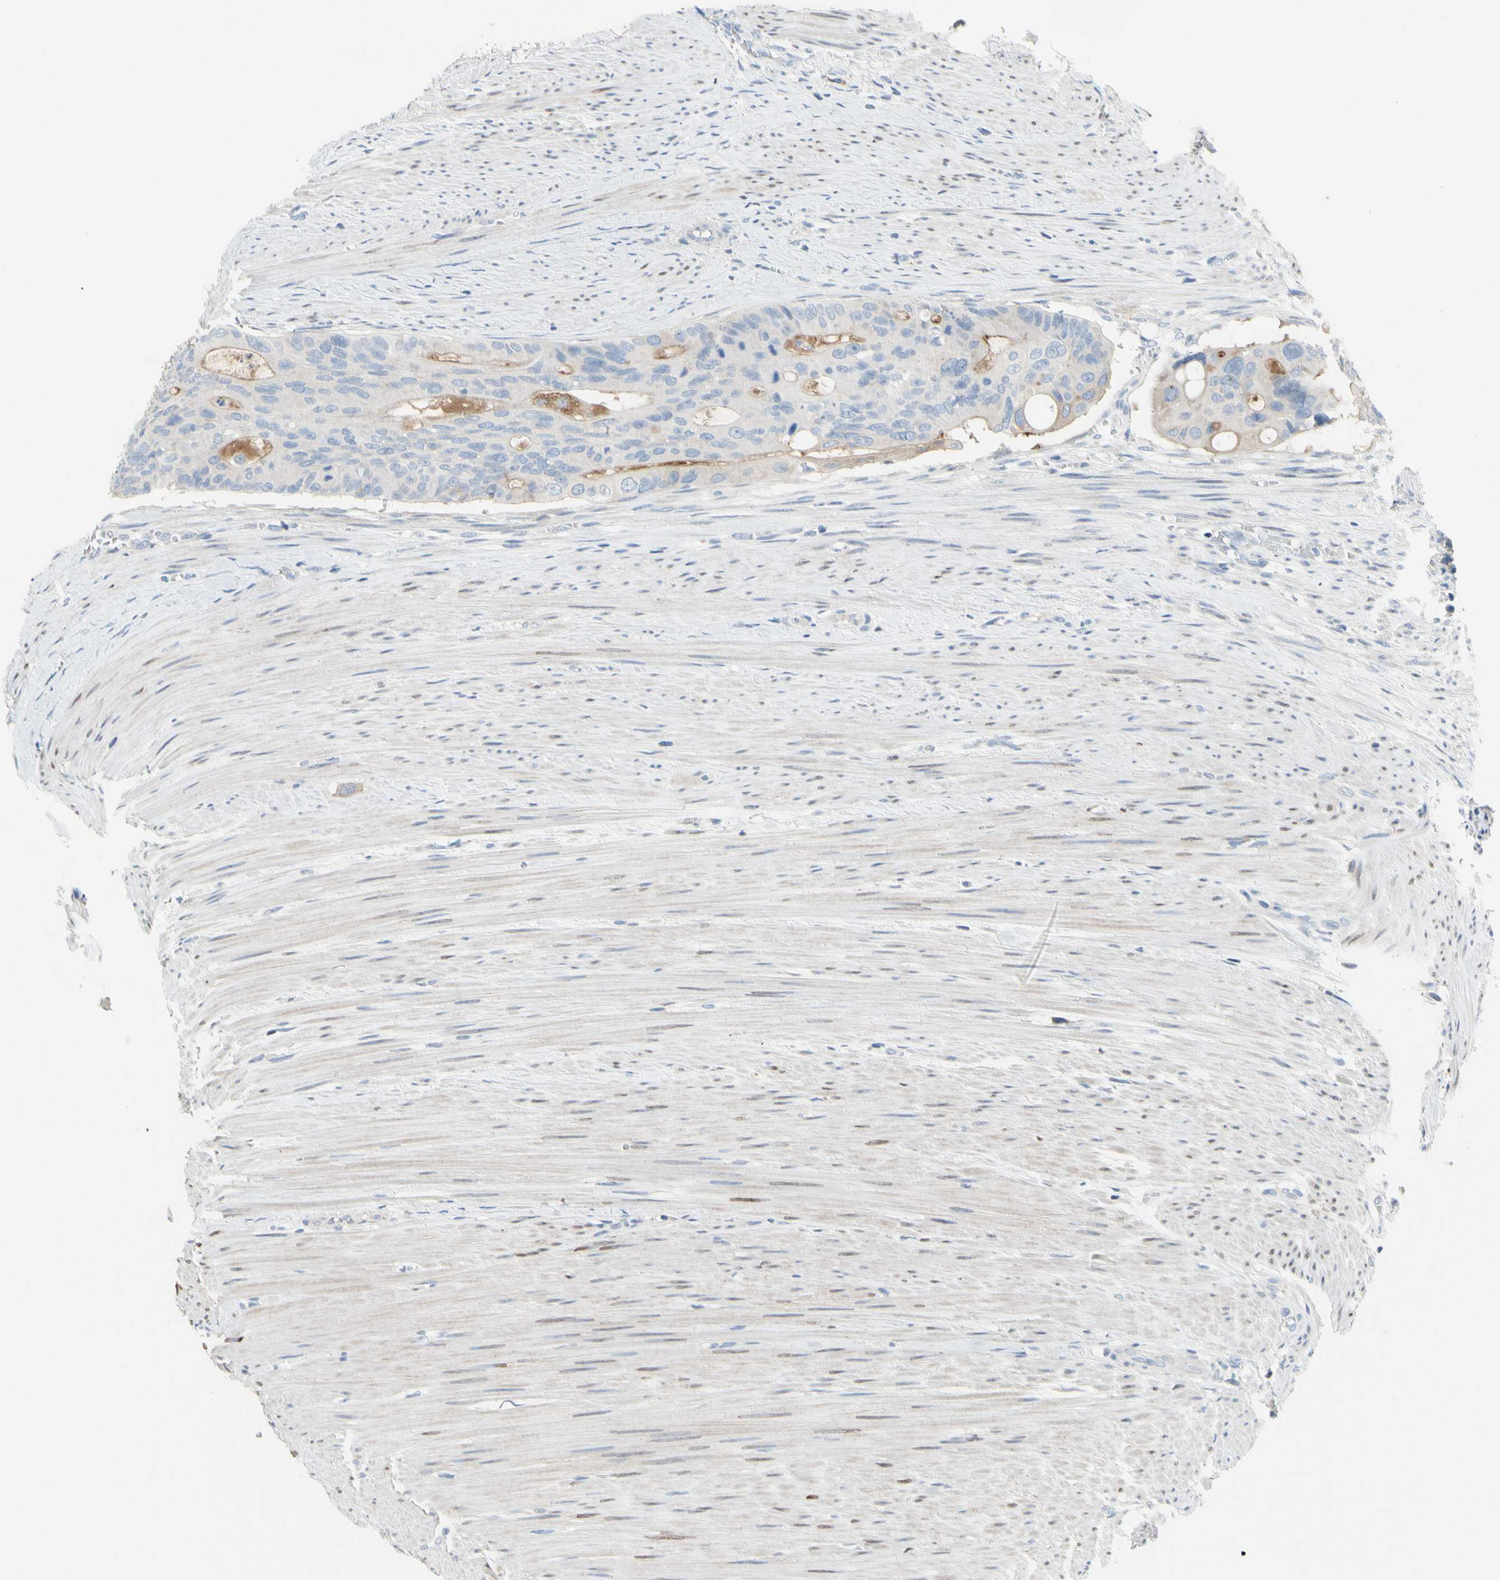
{"staining": {"intensity": "weak", "quantity": "25%-75%", "location": "cytoplasmic/membranous"}, "tissue": "colorectal cancer", "cell_type": "Tumor cells", "image_type": "cancer", "snomed": [{"axis": "morphology", "description": "Adenocarcinoma, NOS"}, {"axis": "topography", "description": "Colon"}], "caption": "Brown immunohistochemical staining in adenocarcinoma (colorectal) reveals weak cytoplasmic/membranous expression in approximately 25%-75% of tumor cells.", "gene": "MUC1", "patient": {"sex": "female", "age": 57}}